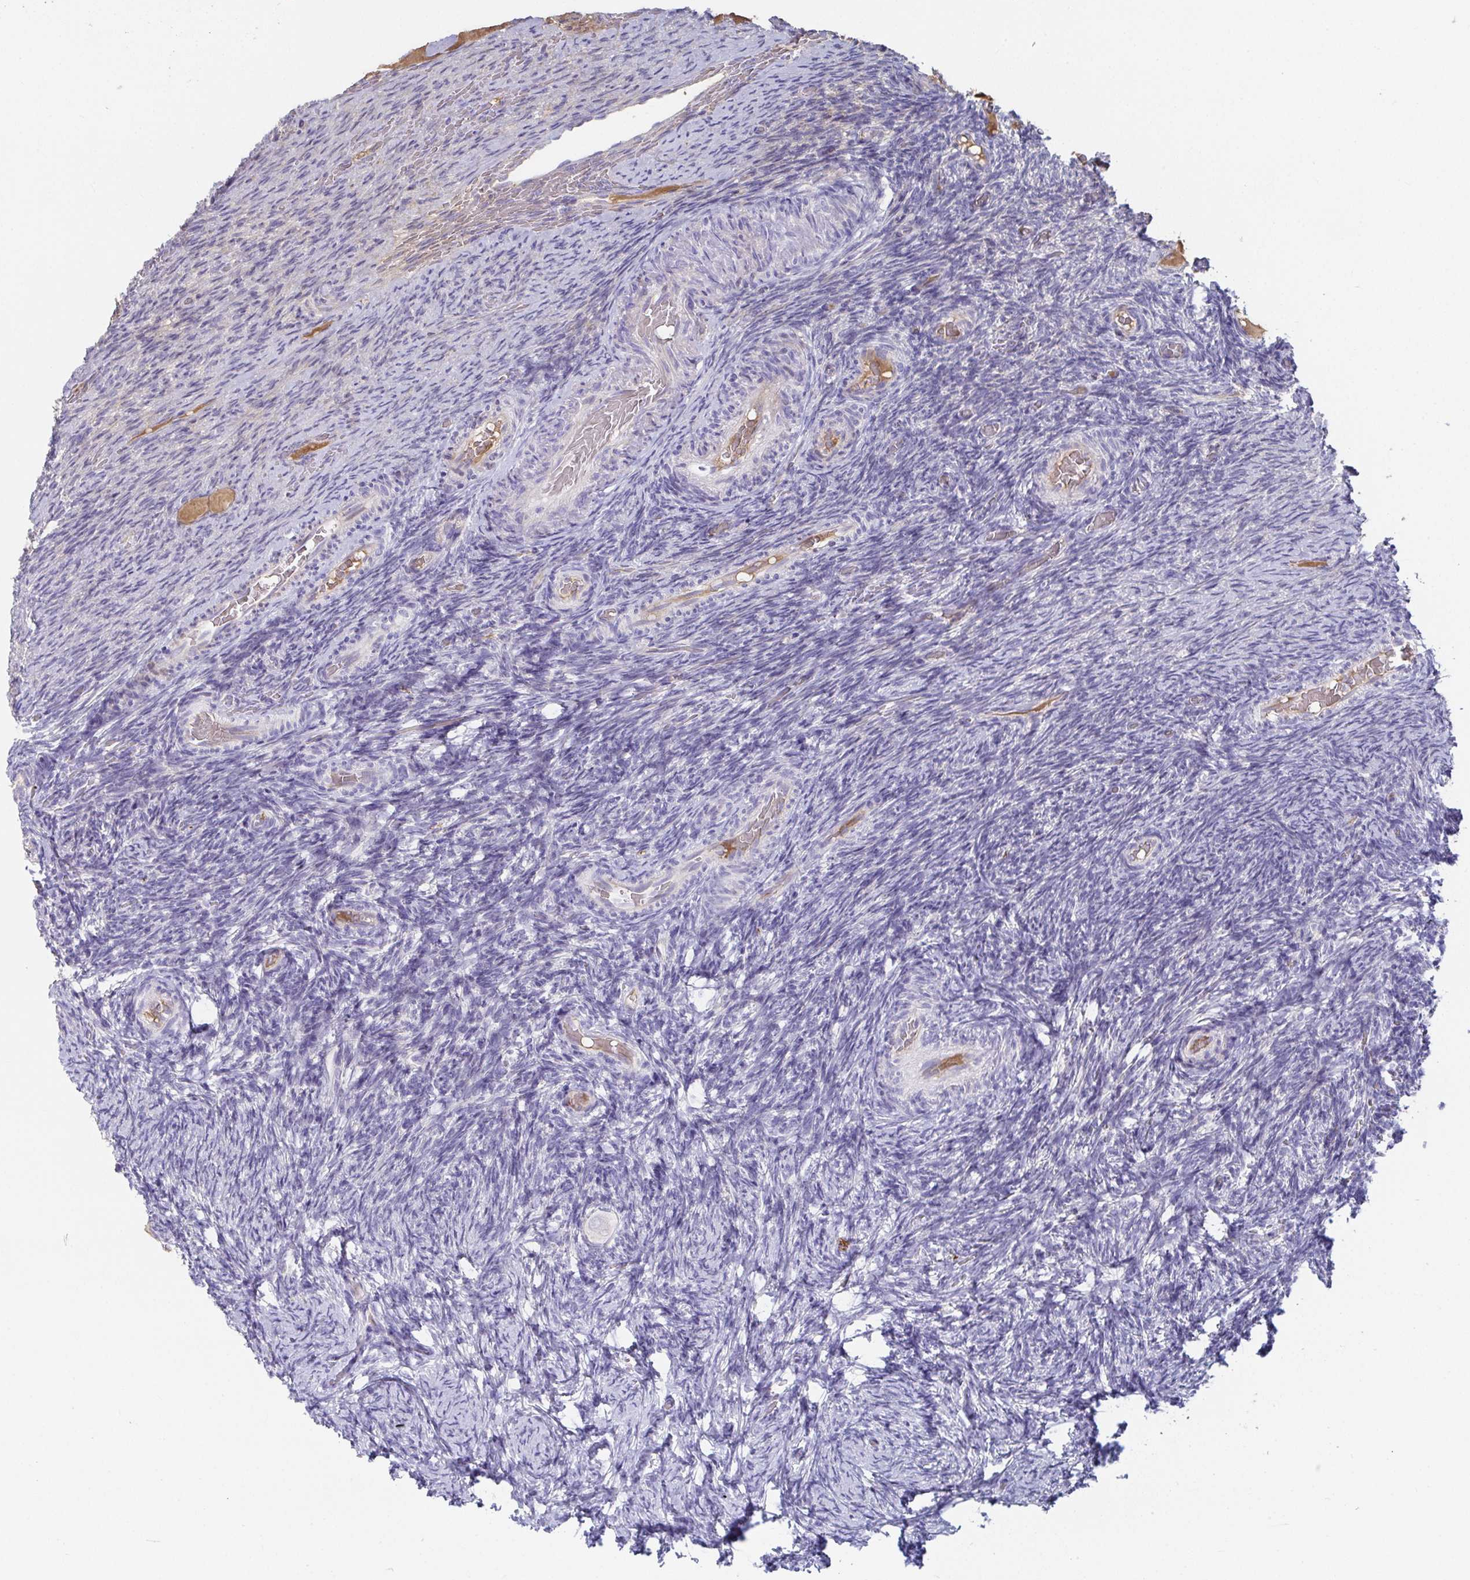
{"staining": {"intensity": "negative", "quantity": "none", "location": "none"}, "tissue": "ovary", "cell_type": "Follicle cells", "image_type": "normal", "snomed": [{"axis": "morphology", "description": "Normal tissue, NOS"}, {"axis": "topography", "description": "Ovary"}], "caption": "Follicle cells show no significant positivity in benign ovary.", "gene": "ANO5", "patient": {"sex": "female", "age": 34}}